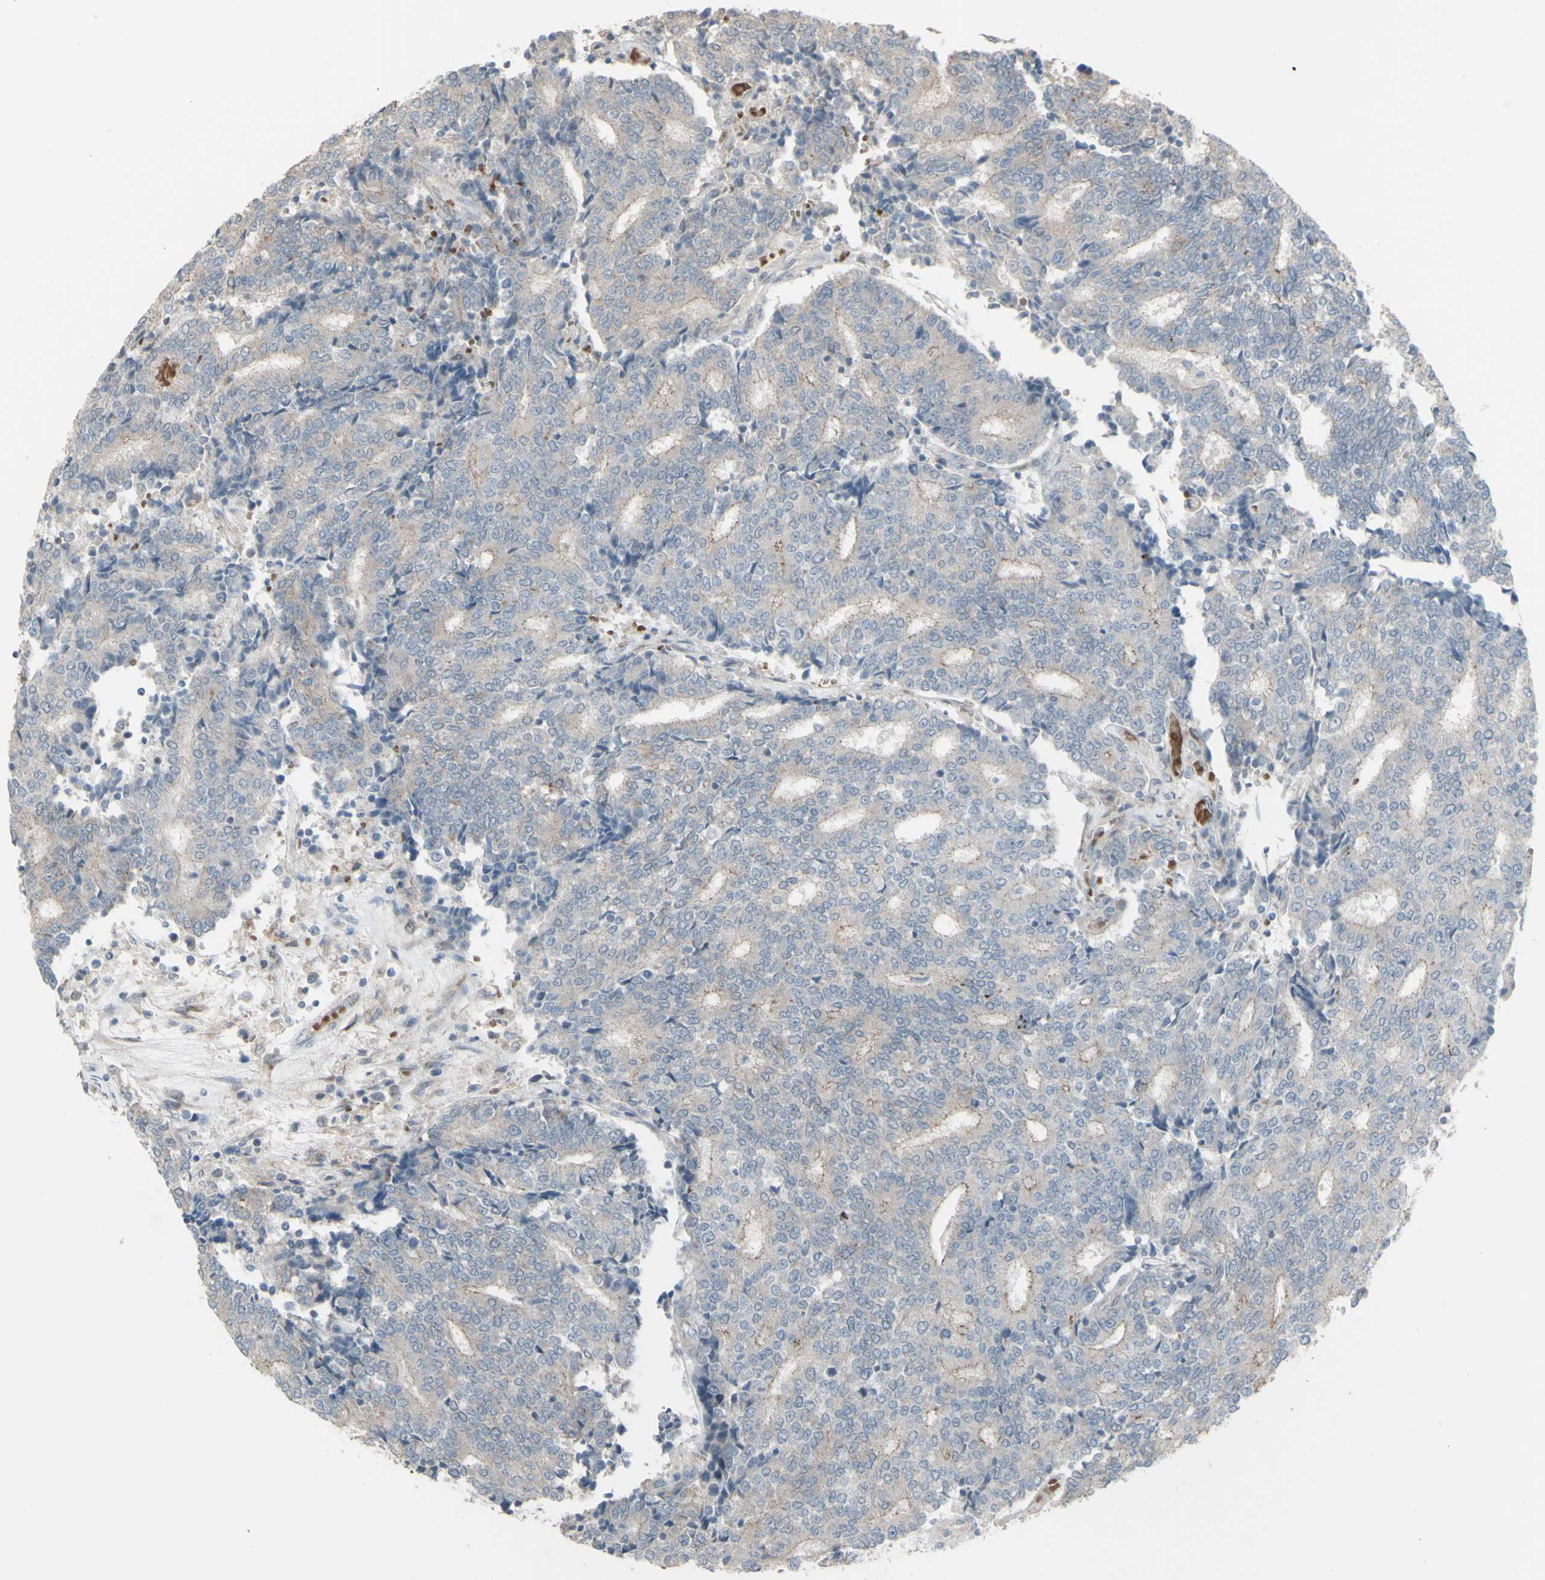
{"staining": {"intensity": "weak", "quantity": ">75%", "location": "cytoplasmic/membranous"}, "tissue": "prostate cancer", "cell_type": "Tumor cells", "image_type": "cancer", "snomed": [{"axis": "morphology", "description": "Normal tissue, NOS"}, {"axis": "morphology", "description": "Adenocarcinoma, High grade"}, {"axis": "topography", "description": "Prostate"}, {"axis": "topography", "description": "Seminal veicle"}], "caption": "Immunohistochemical staining of human prostate cancer reveals low levels of weak cytoplasmic/membranous staining in about >75% of tumor cells.", "gene": "GRAMD1B", "patient": {"sex": "male", "age": 55}}